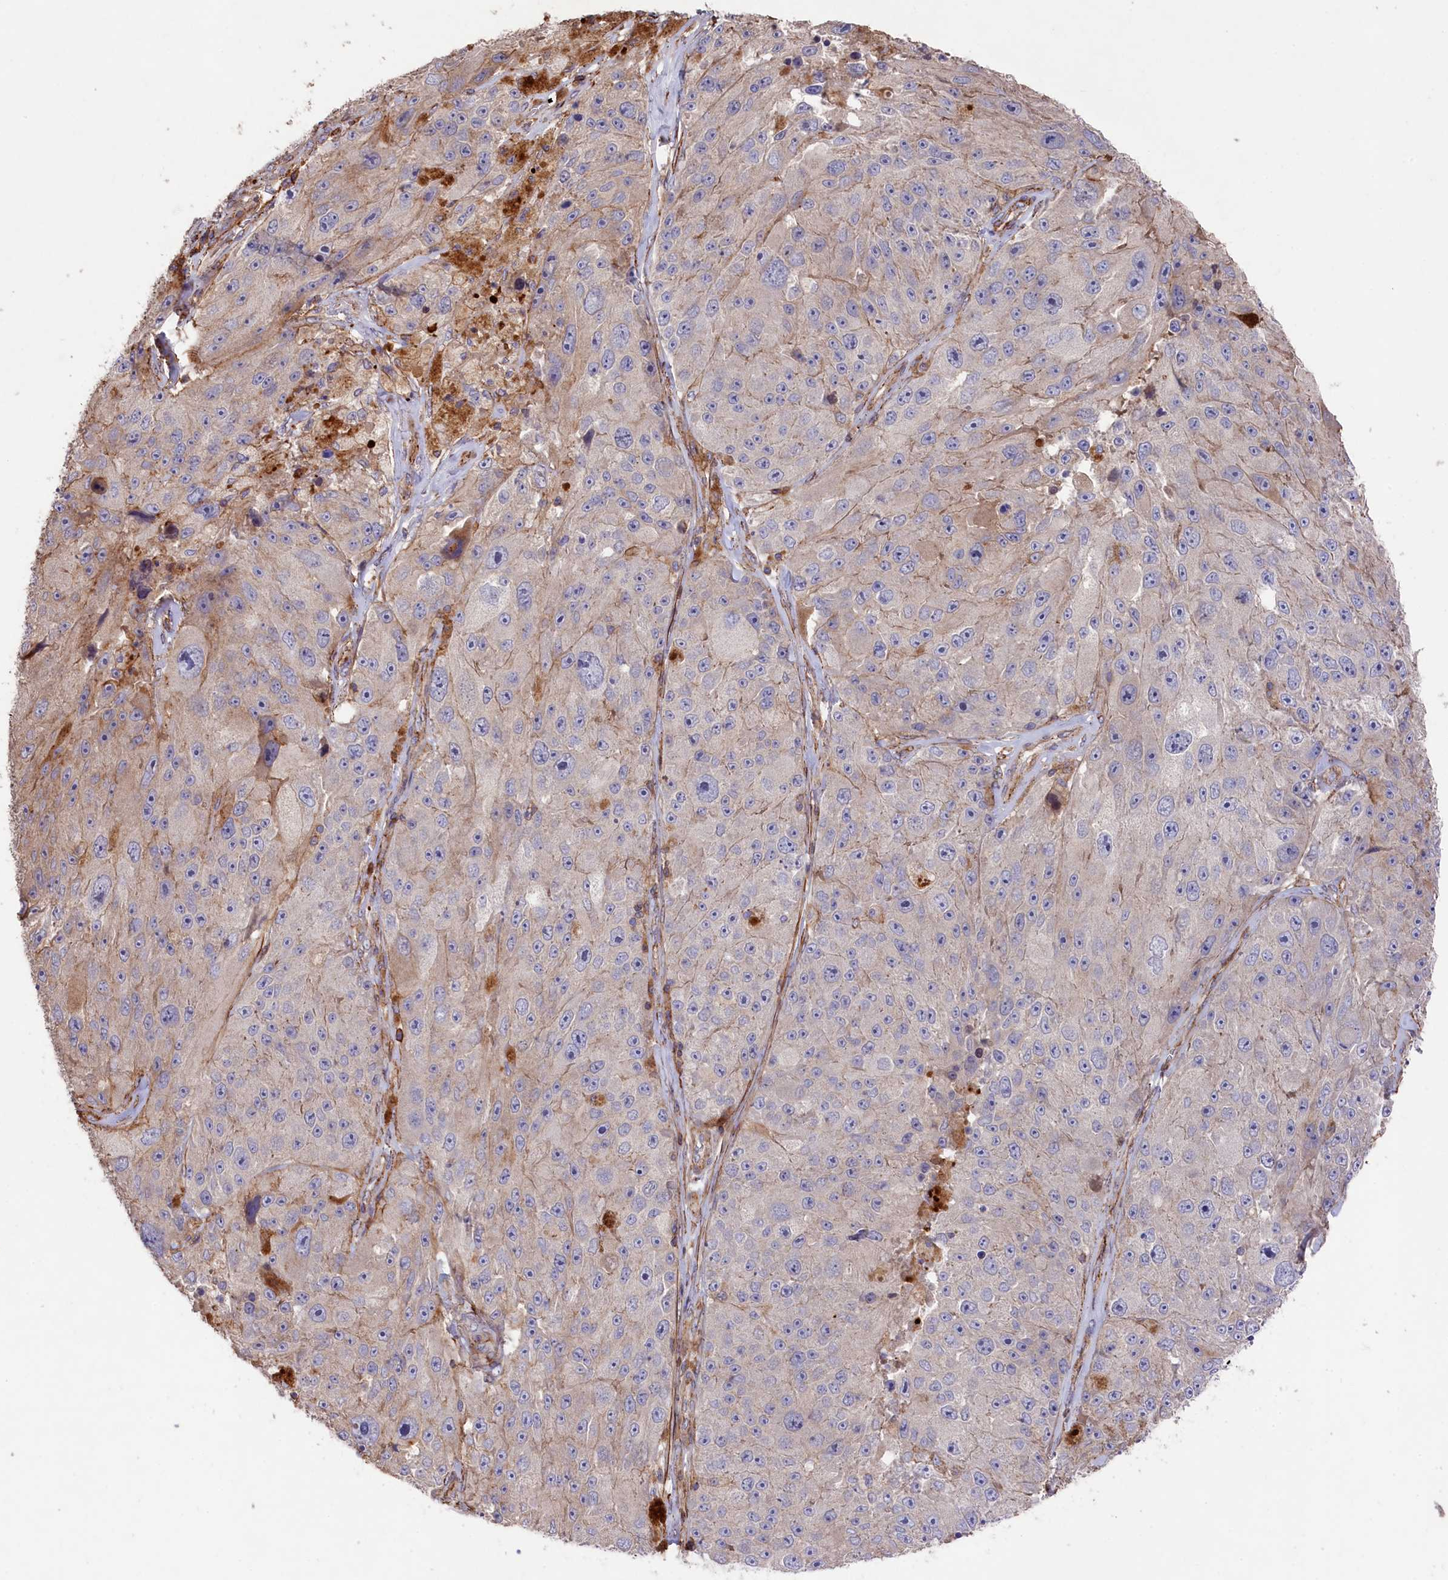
{"staining": {"intensity": "weak", "quantity": "<25%", "location": "cytoplasmic/membranous"}, "tissue": "melanoma", "cell_type": "Tumor cells", "image_type": "cancer", "snomed": [{"axis": "morphology", "description": "Malignant melanoma, Metastatic site"}, {"axis": "topography", "description": "Lymph node"}], "caption": "Tumor cells show no significant protein positivity in malignant melanoma (metastatic site).", "gene": "RAPSN", "patient": {"sex": "male", "age": 62}}